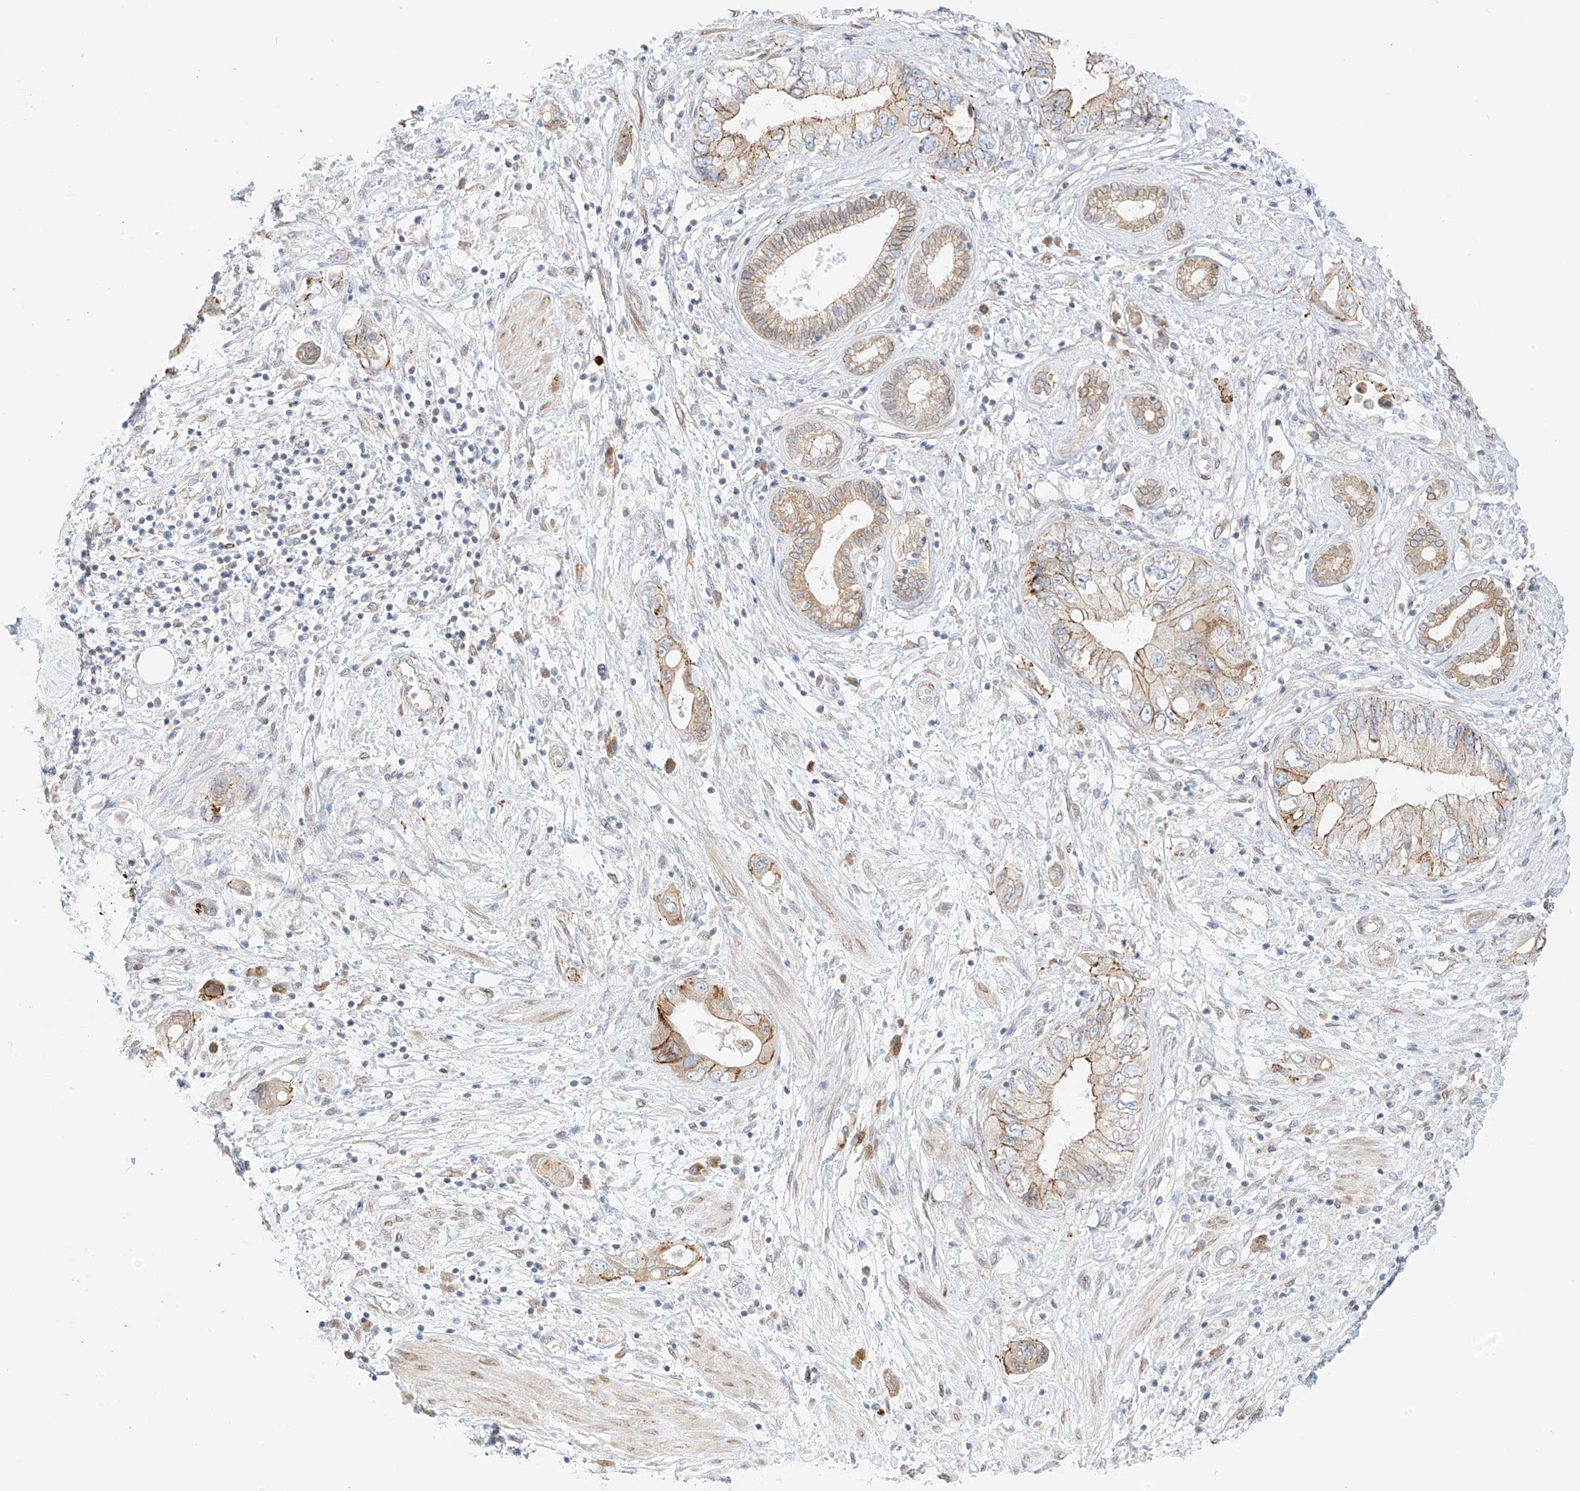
{"staining": {"intensity": "moderate", "quantity": ">75%", "location": "cytoplasmic/membranous"}, "tissue": "pancreatic cancer", "cell_type": "Tumor cells", "image_type": "cancer", "snomed": [{"axis": "morphology", "description": "Adenocarcinoma, NOS"}, {"axis": "topography", "description": "Pancreas"}], "caption": "Human pancreatic cancer (adenocarcinoma) stained with a protein marker displays moderate staining in tumor cells.", "gene": "PCYOX1", "patient": {"sex": "female", "age": 73}}